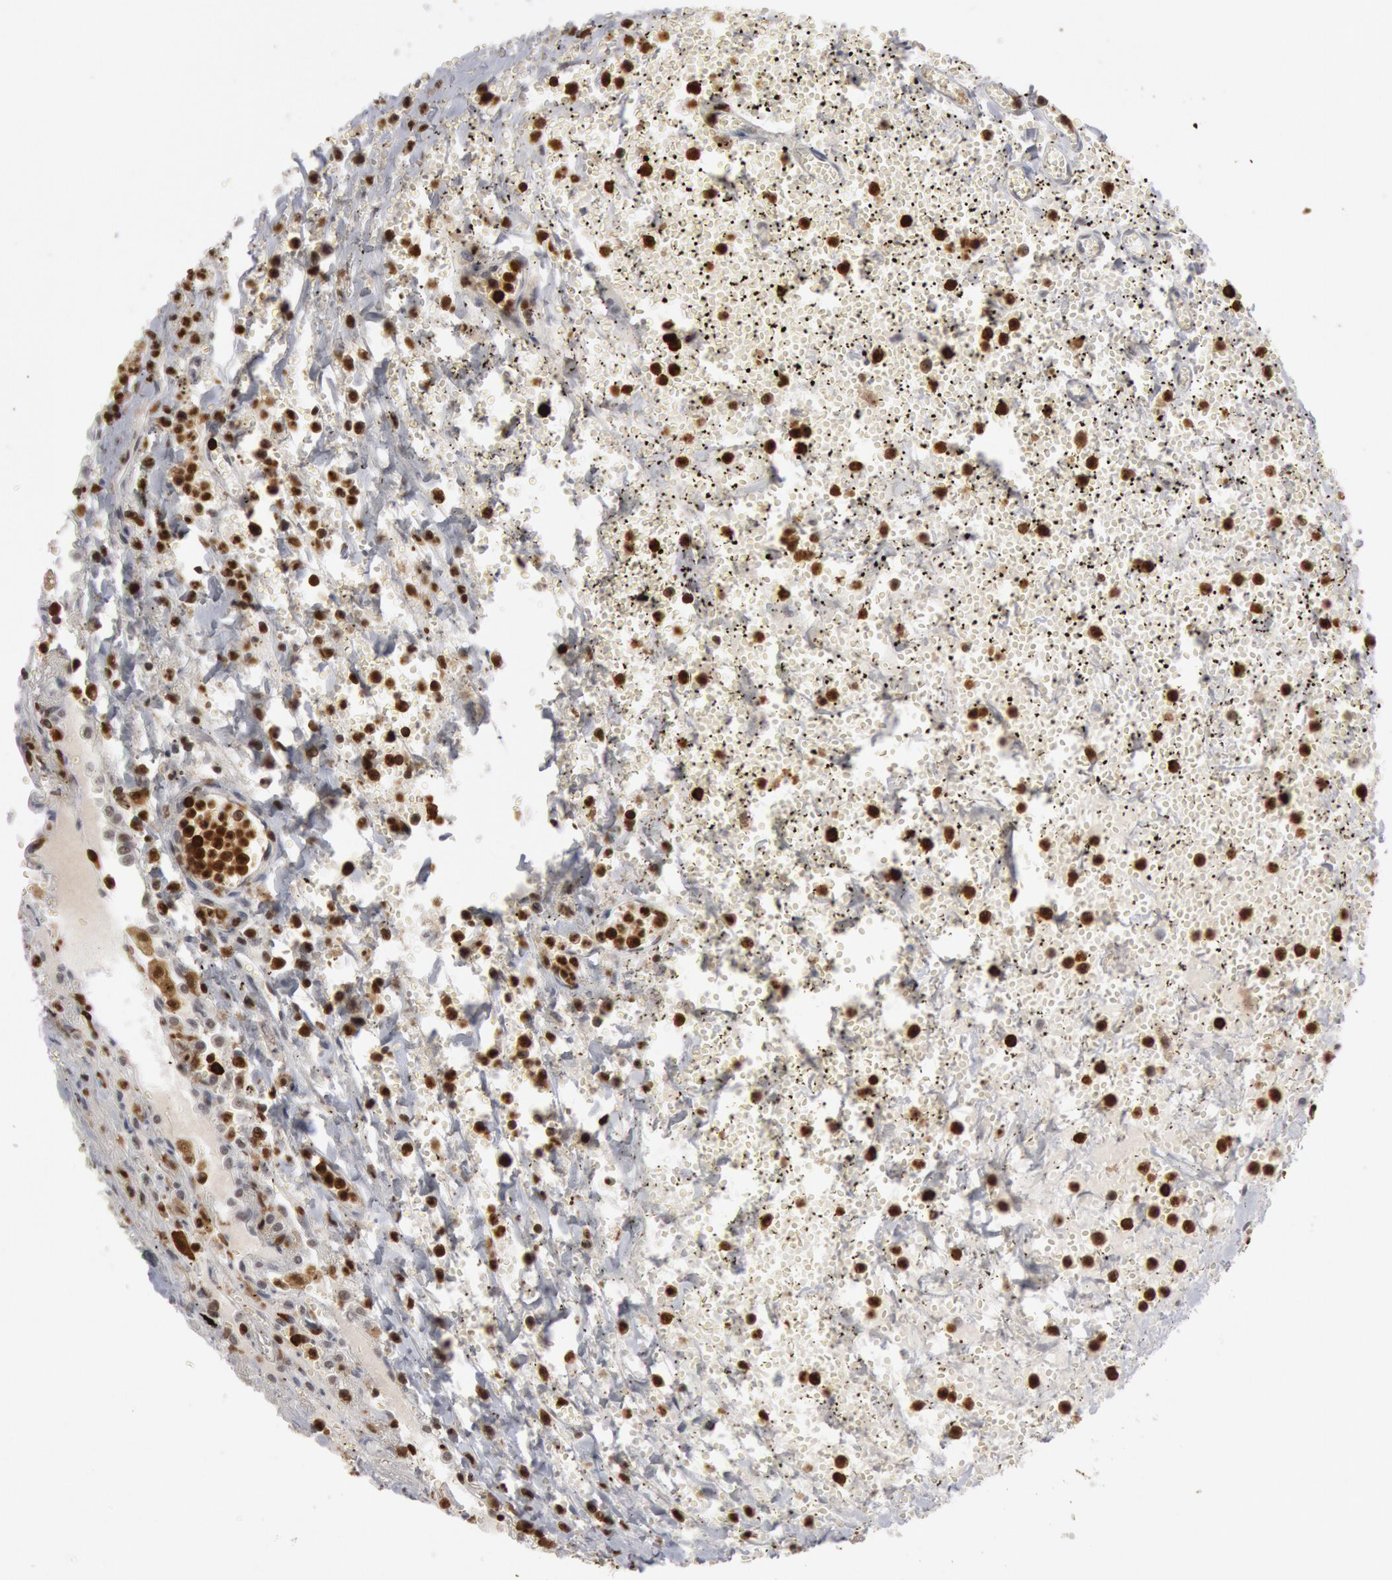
{"staining": {"intensity": "moderate", "quantity": ">75%", "location": "cytoplasmic/membranous,nuclear"}, "tissue": "carcinoid", "cell_type": "Tumor cells", "image_type": "cancer", "snomed": [{"axis": "morphology", "description": "Carcinoid, malignant, NOS"}, {"axis": "topography", "description": "Bronchus"}], "caption": "This image exhibits carcinoid stained with IHC to label a protein in brown. The cytoplasmic/membranous and nuclear of tumor cells show moderate positivity for the protein. Nuclei are counter-stained blue.", "gene": "PTPN6", "patient": {"sex": "male", "age": 55}}